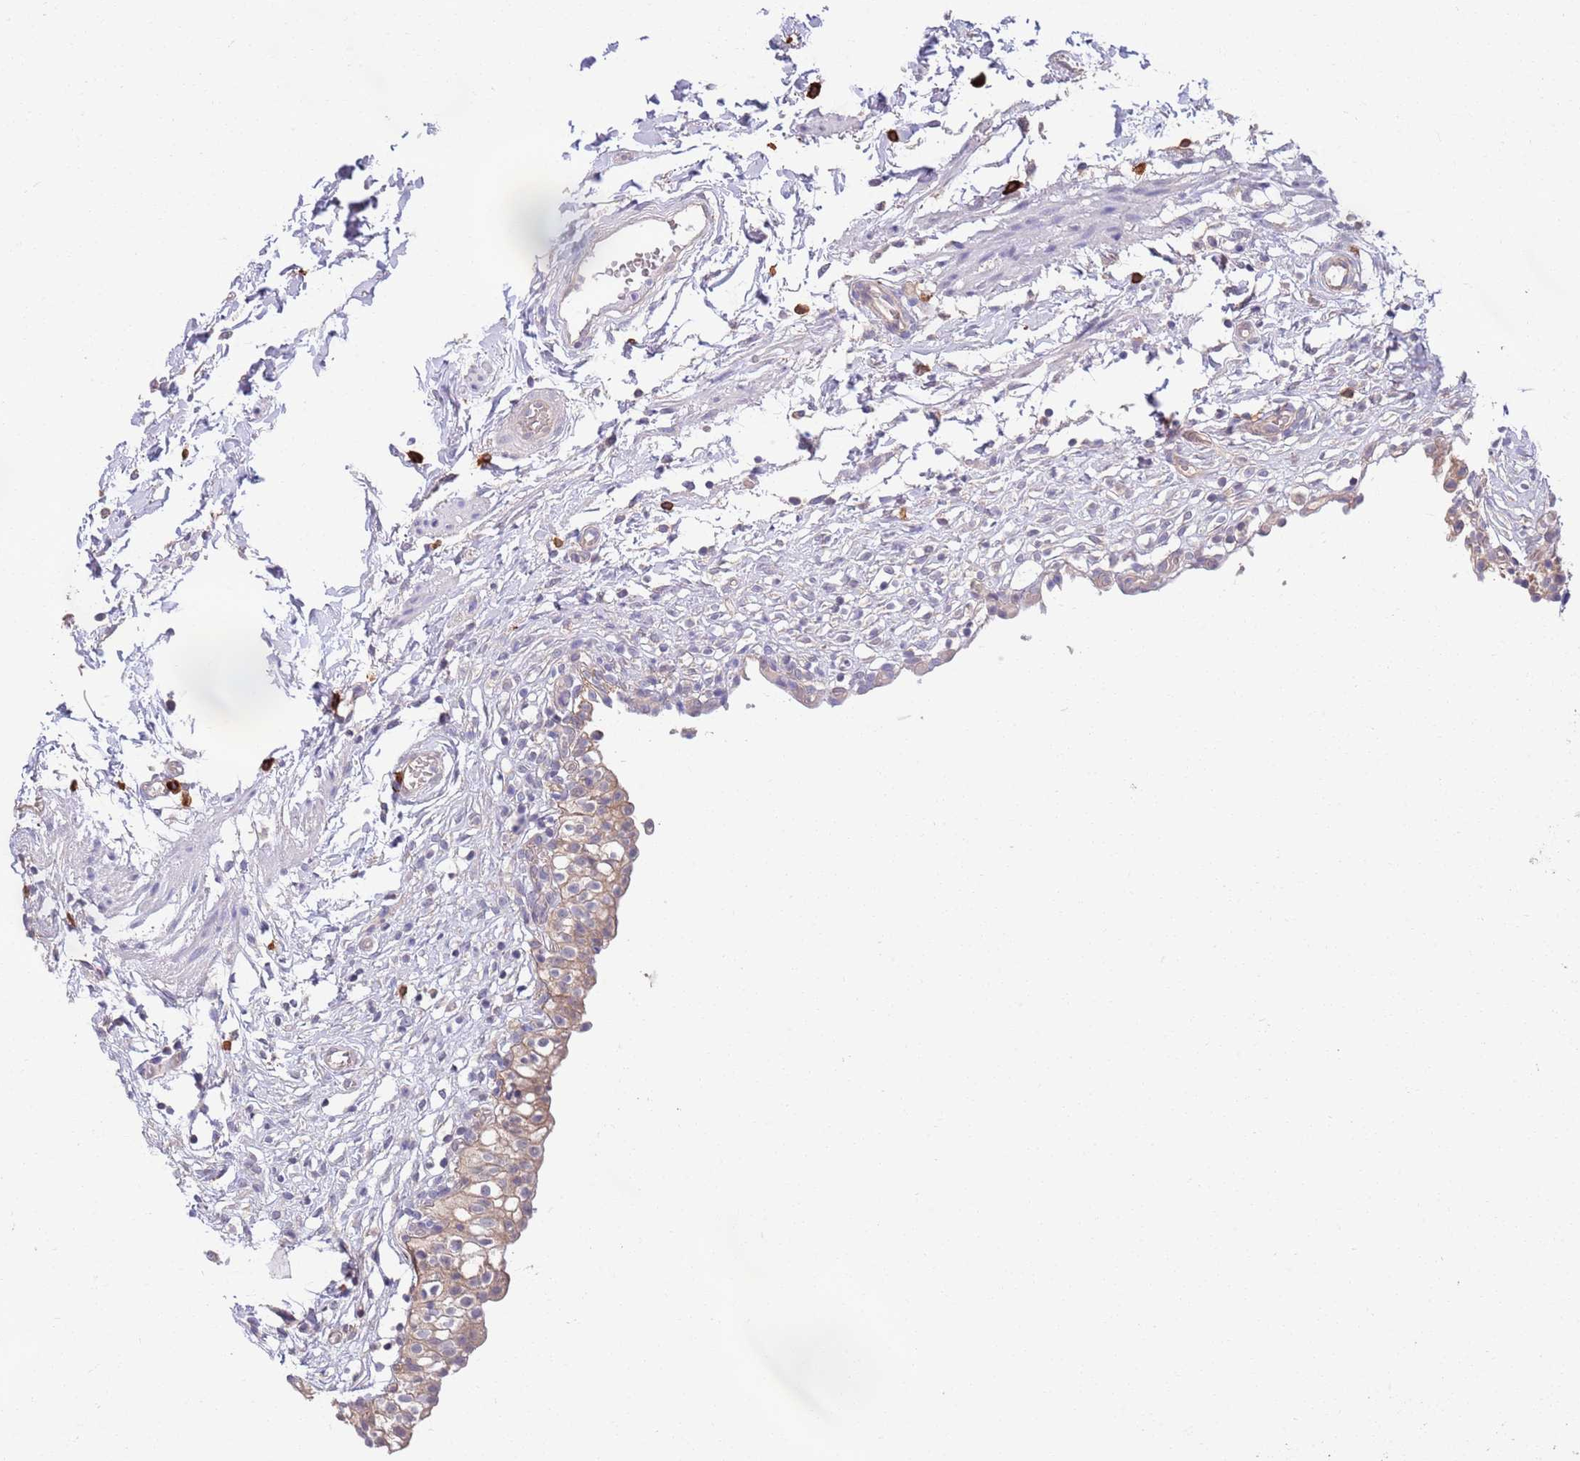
{"staining": {"intensity": "moderate", "quantity": ">75%", "location": "cytoplasmic/membranous"}, "tissue": "urinary bladder", "cell_type": "Urothelial cells", "image_type": "normal", "snomed": [{"axis": "morphology", "description": "Normal tissue, NOS"}, {"axis": "topography", "description": "Urinary bladder"}, {"axis": "topography", "description": "Peripheral nerve tissue"}], "caption": "Immunohistochemical staining of normal human urinary bladder reveals medium levels of moderate cytoplasmic/membranous staining in approximately >75% of urothelial cells.", "gene": "MARVELD2", "patient": {"sex": "male", "age": 55}}